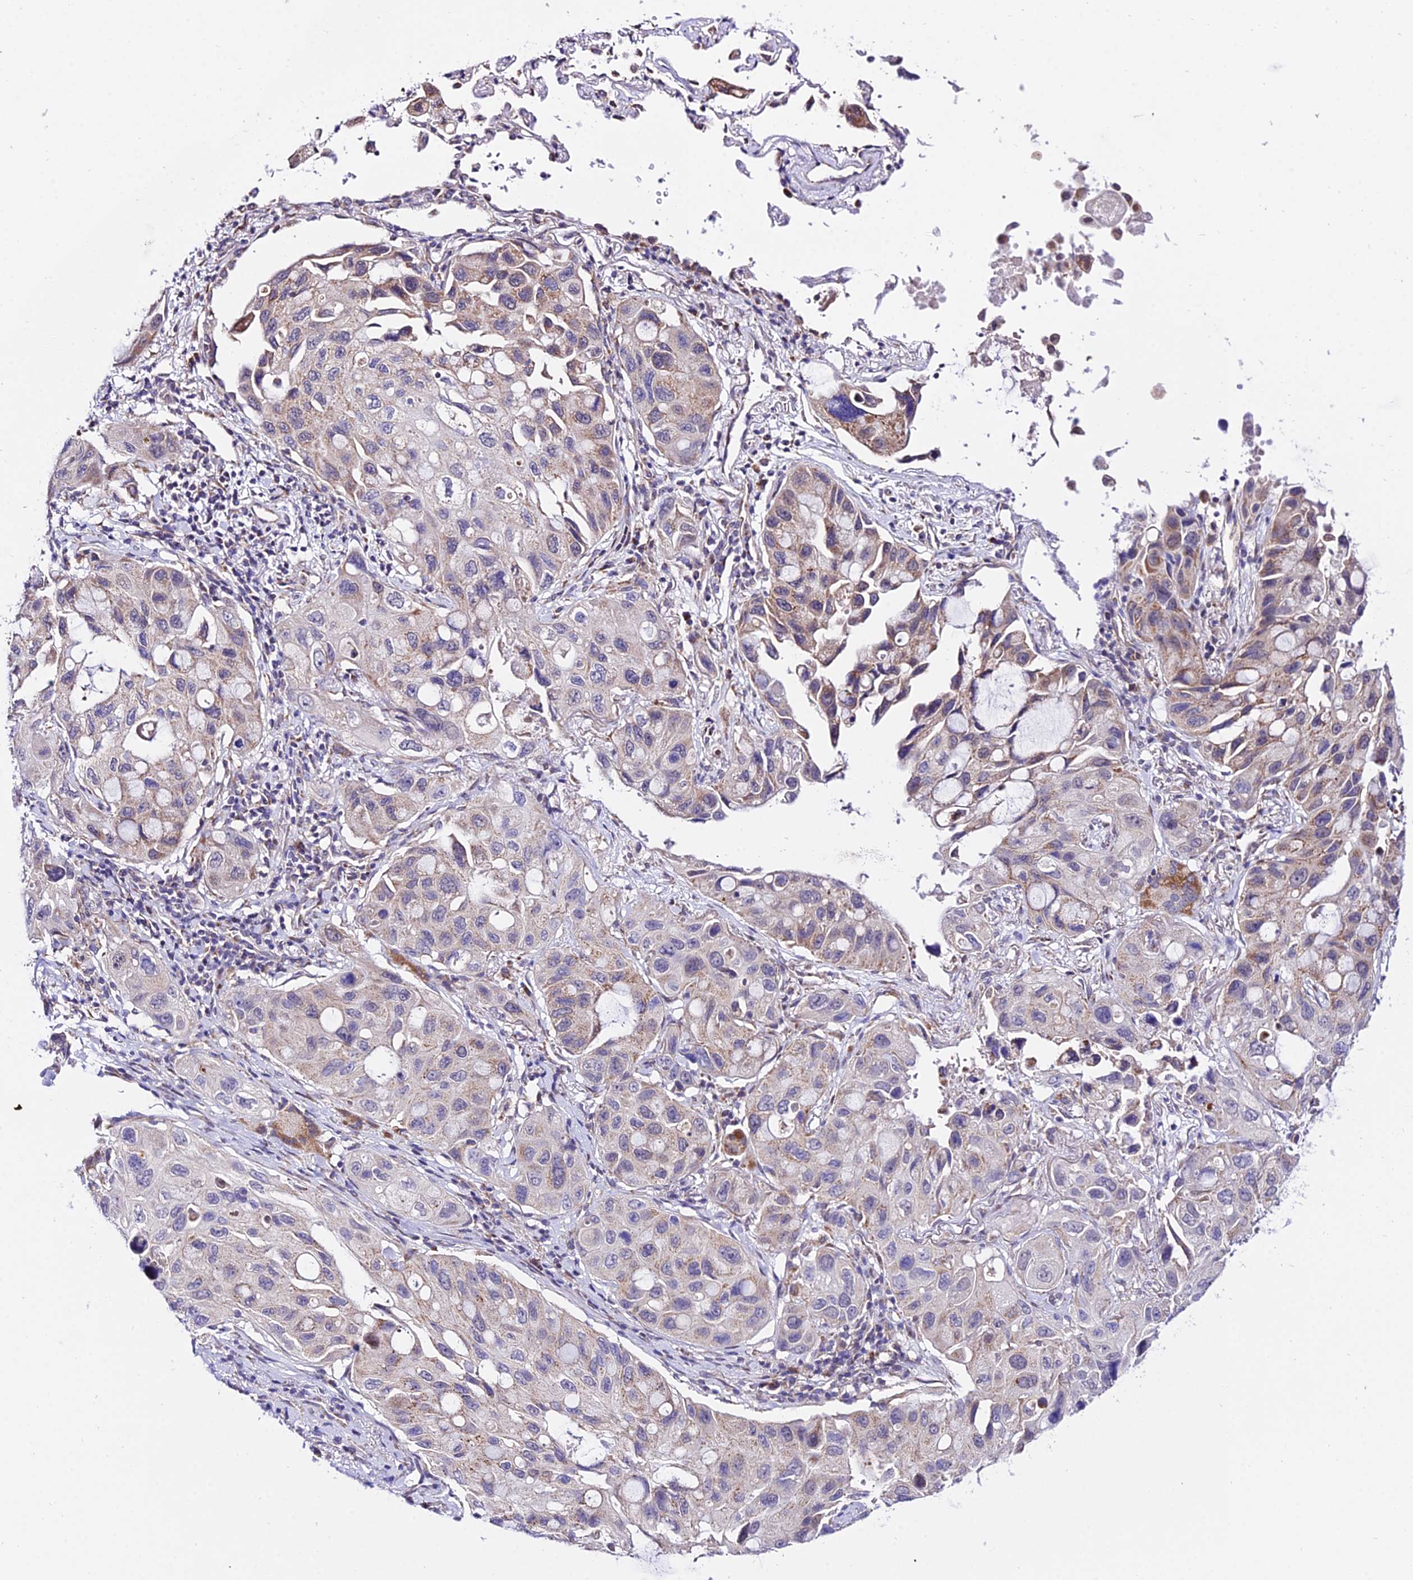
{"staining": {"intensity": "weak", "quantity": "25%-75%", "location": "cytoplasmic/membranous"}, "tissue": "lung cancer", "cell_type": "Tumor cells", "image_type": "cancer", "snomed": [{"axis": "morphology", "description": "Squamous cell carcinoma, NOS"}, {"axis": "topography", "description": "Lung"}], "caption": "IHC micrograph of human lung cancer stained for a protein (brown), which reveals low levels of weak cytoplasmic/membranous expression in approximately 25%-75% of tumor cells.", "gene": "ATP5PB", "patient": {"sex": "female", "age": 73}}